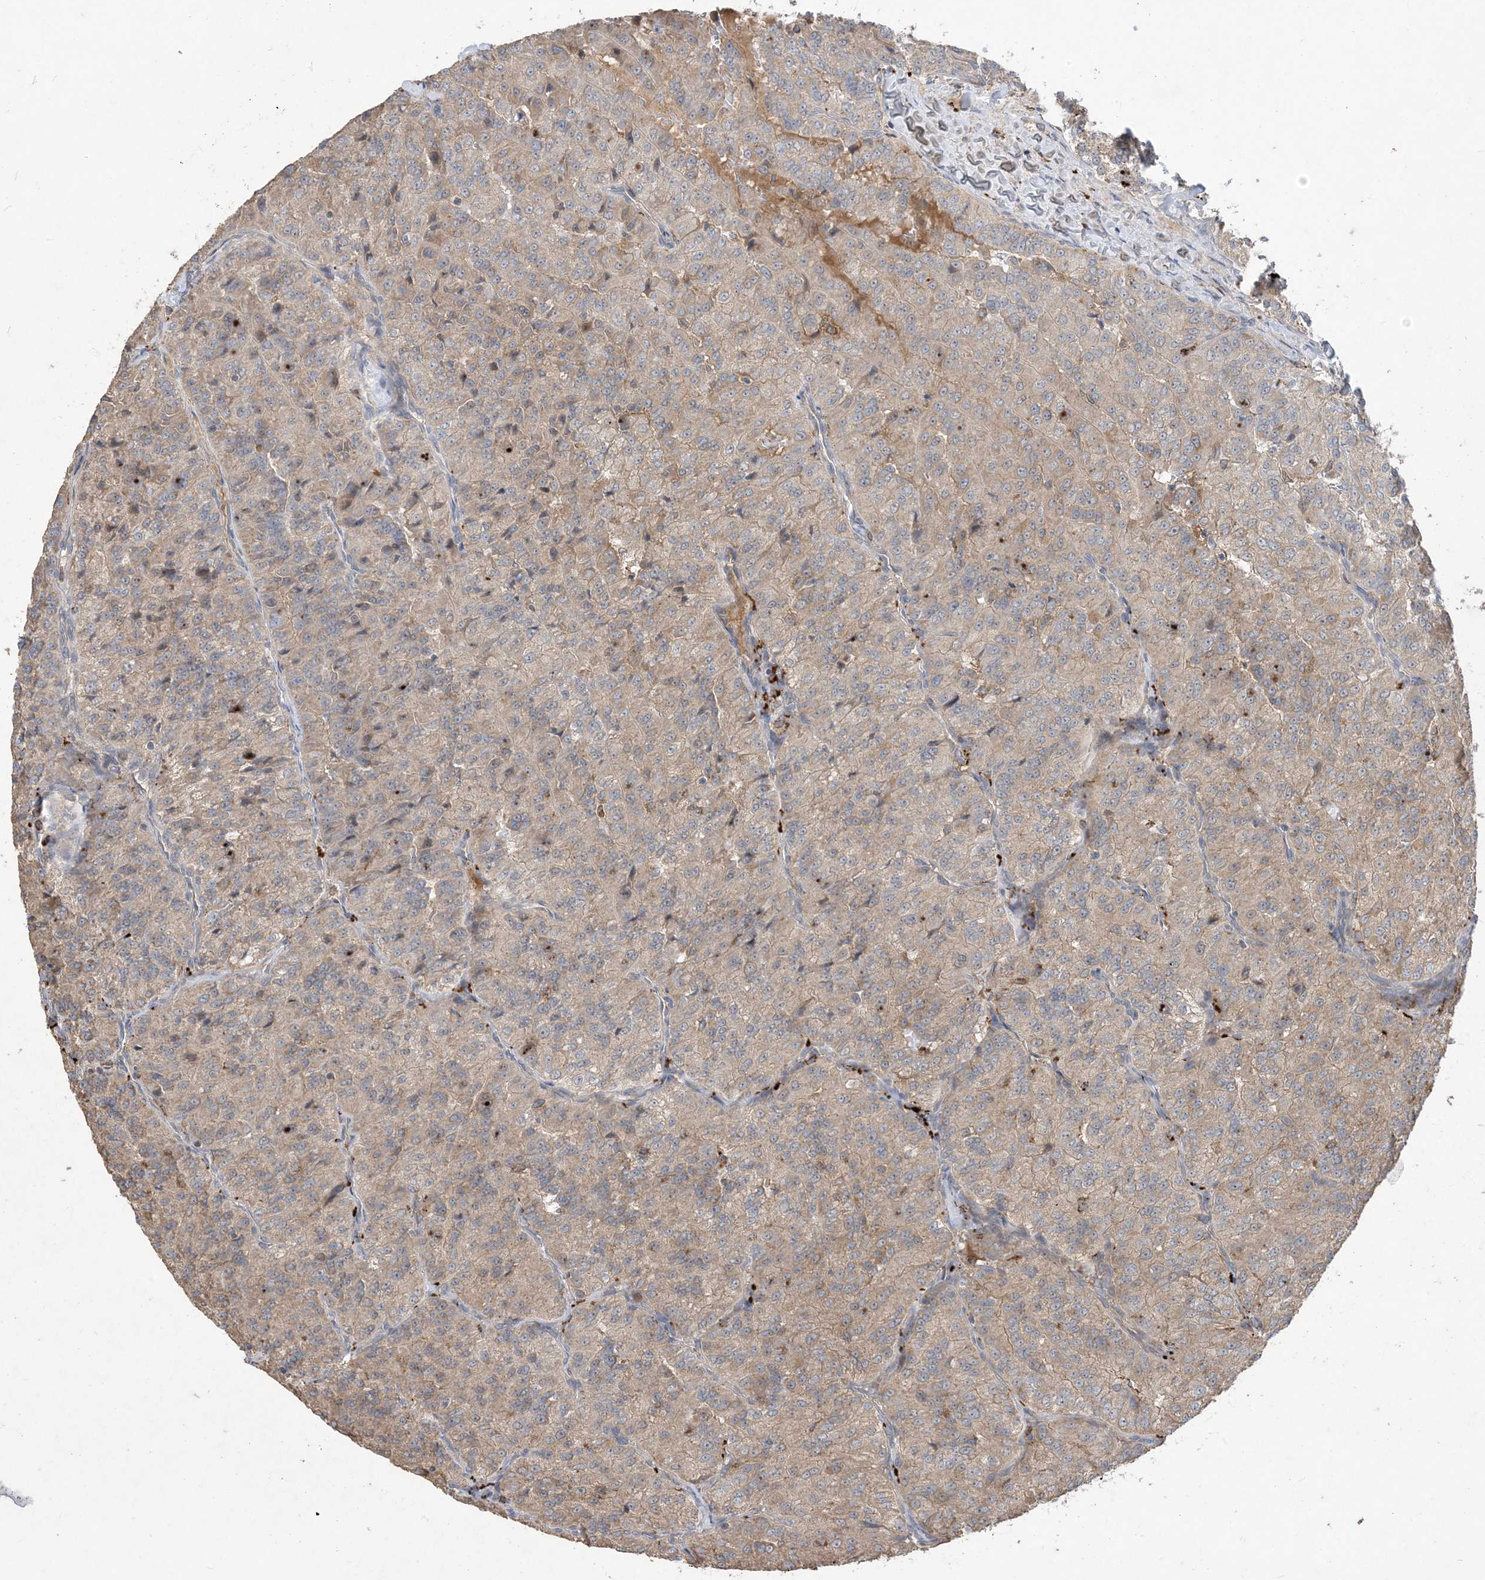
{"staining": {"intensity": "moderate", "quantity": "<25%", "location": "cytoplasmic/membranous"}, "tissue": "renal cancer", "cell_type": "Tumor cells", "image_type": "cancer", "snomed": [{"axis": "morphology", "description": "Adenocarcinoma, NOS"}, {"axis": "topography", "description": "Kidney"}], "caption": "A histopathology image showing moderate cytoplasmic/membranous expression in approximately <25% of tumor cells in renal cancer (adenocarcinoma), as visualized by brown immunohistochemical staining.", "gene": "MASP2", "patient": {"sex": "female", "age": 63}}